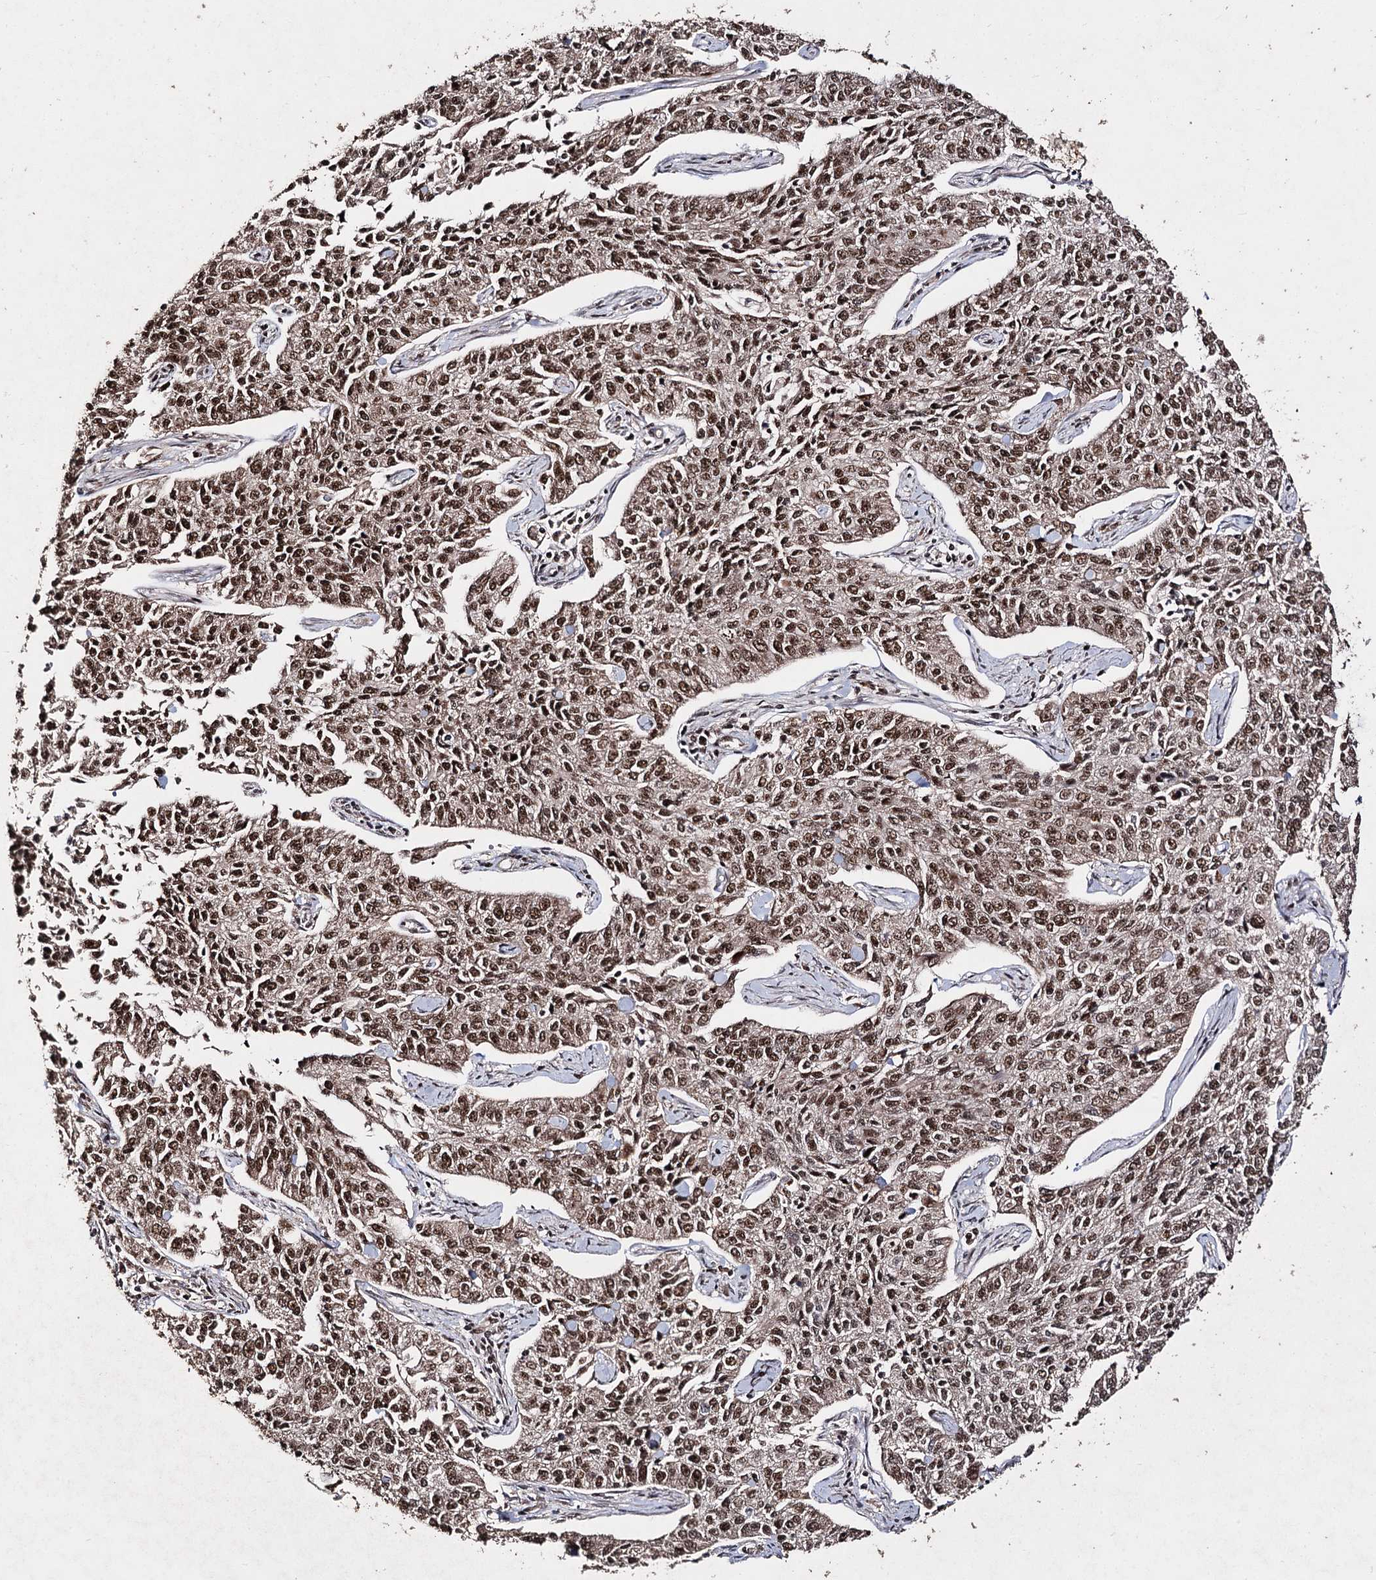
{"staining": {"intensity": "strong", "quantity": ">75%", "location": "nuclear"}, "tissue": "cervical cancer", "cell_type": "Tumor cells", "image_type": "cancer", "snomed": [{"axis": "morphology", "description": "Squamous cell carcinoma, NOS"}, {"axis": "topography", "description": "Cervix"}], "caption": "The immunohistochemical stain shows strong nuclear positivity in tumor cells of cervical squamous cell carcinoma tissue. (DAB IHC, brown staining for protein, blue staining for nuclei).", "gene": "U2SURP", "patient": {"sex": "female", "age": 35}}